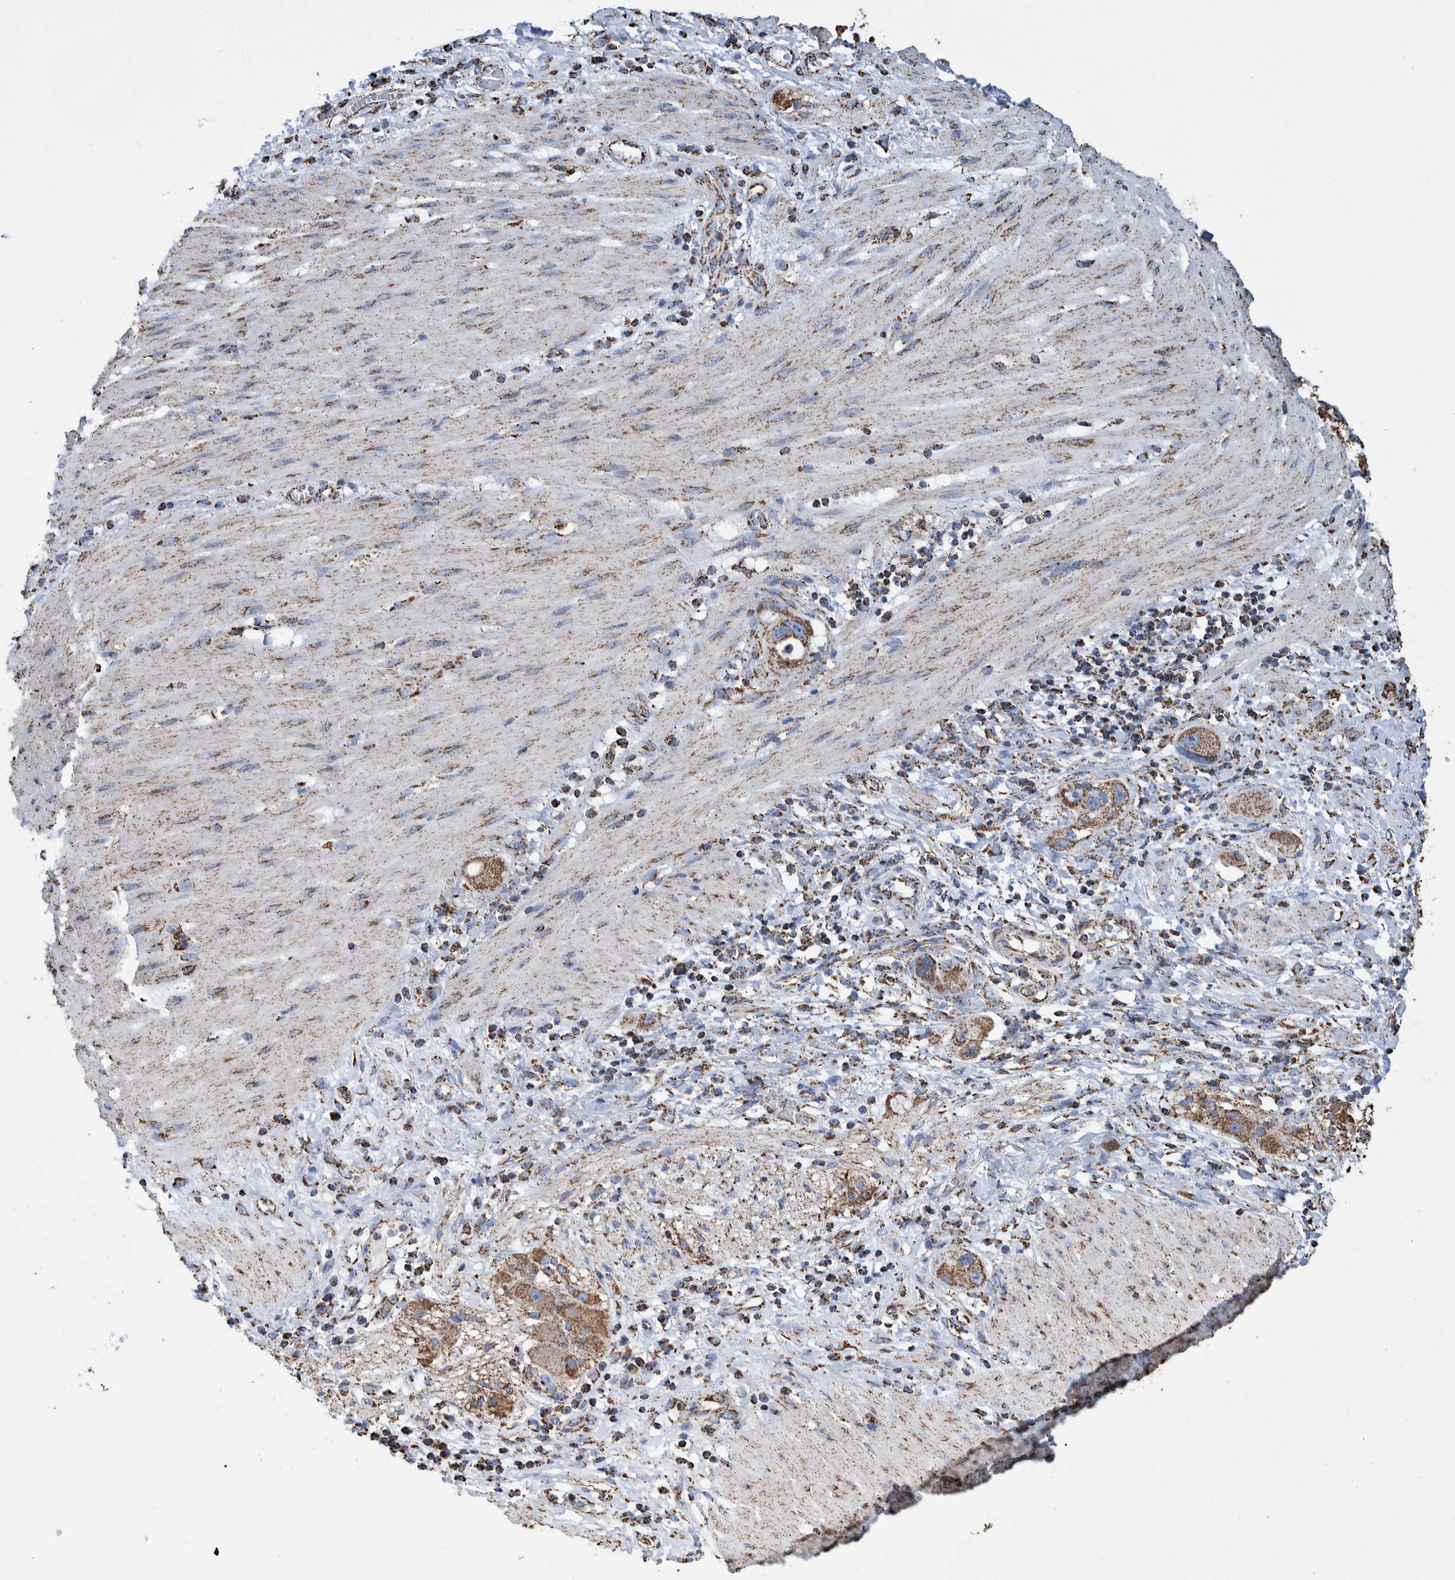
{"staining": {"intensity": "moderate", "quantity": ">75%", "location": "cytoplasmic/membranous"}, "tissue": "stomach cancer", "cell_type": "Tumor cells", "image_type": "cancer", "snomed": [{"axis": "morphology", "description": "Adenocarcinoma, NOS"}, {"axis": "topography", "description": "Stomach"}, {"axis": "topography", "description": "Stomach, lower"}], "caption": "Protein staining reveals moderate cytoplasmic/membranous positivity in about >75% of tumor cells in stomach adenocarcinoma. The protein is shown in brown color, while the nuclei are stained blue.", "gene": "VPS26C", "patient": {"sex": "female", "age": 48}}